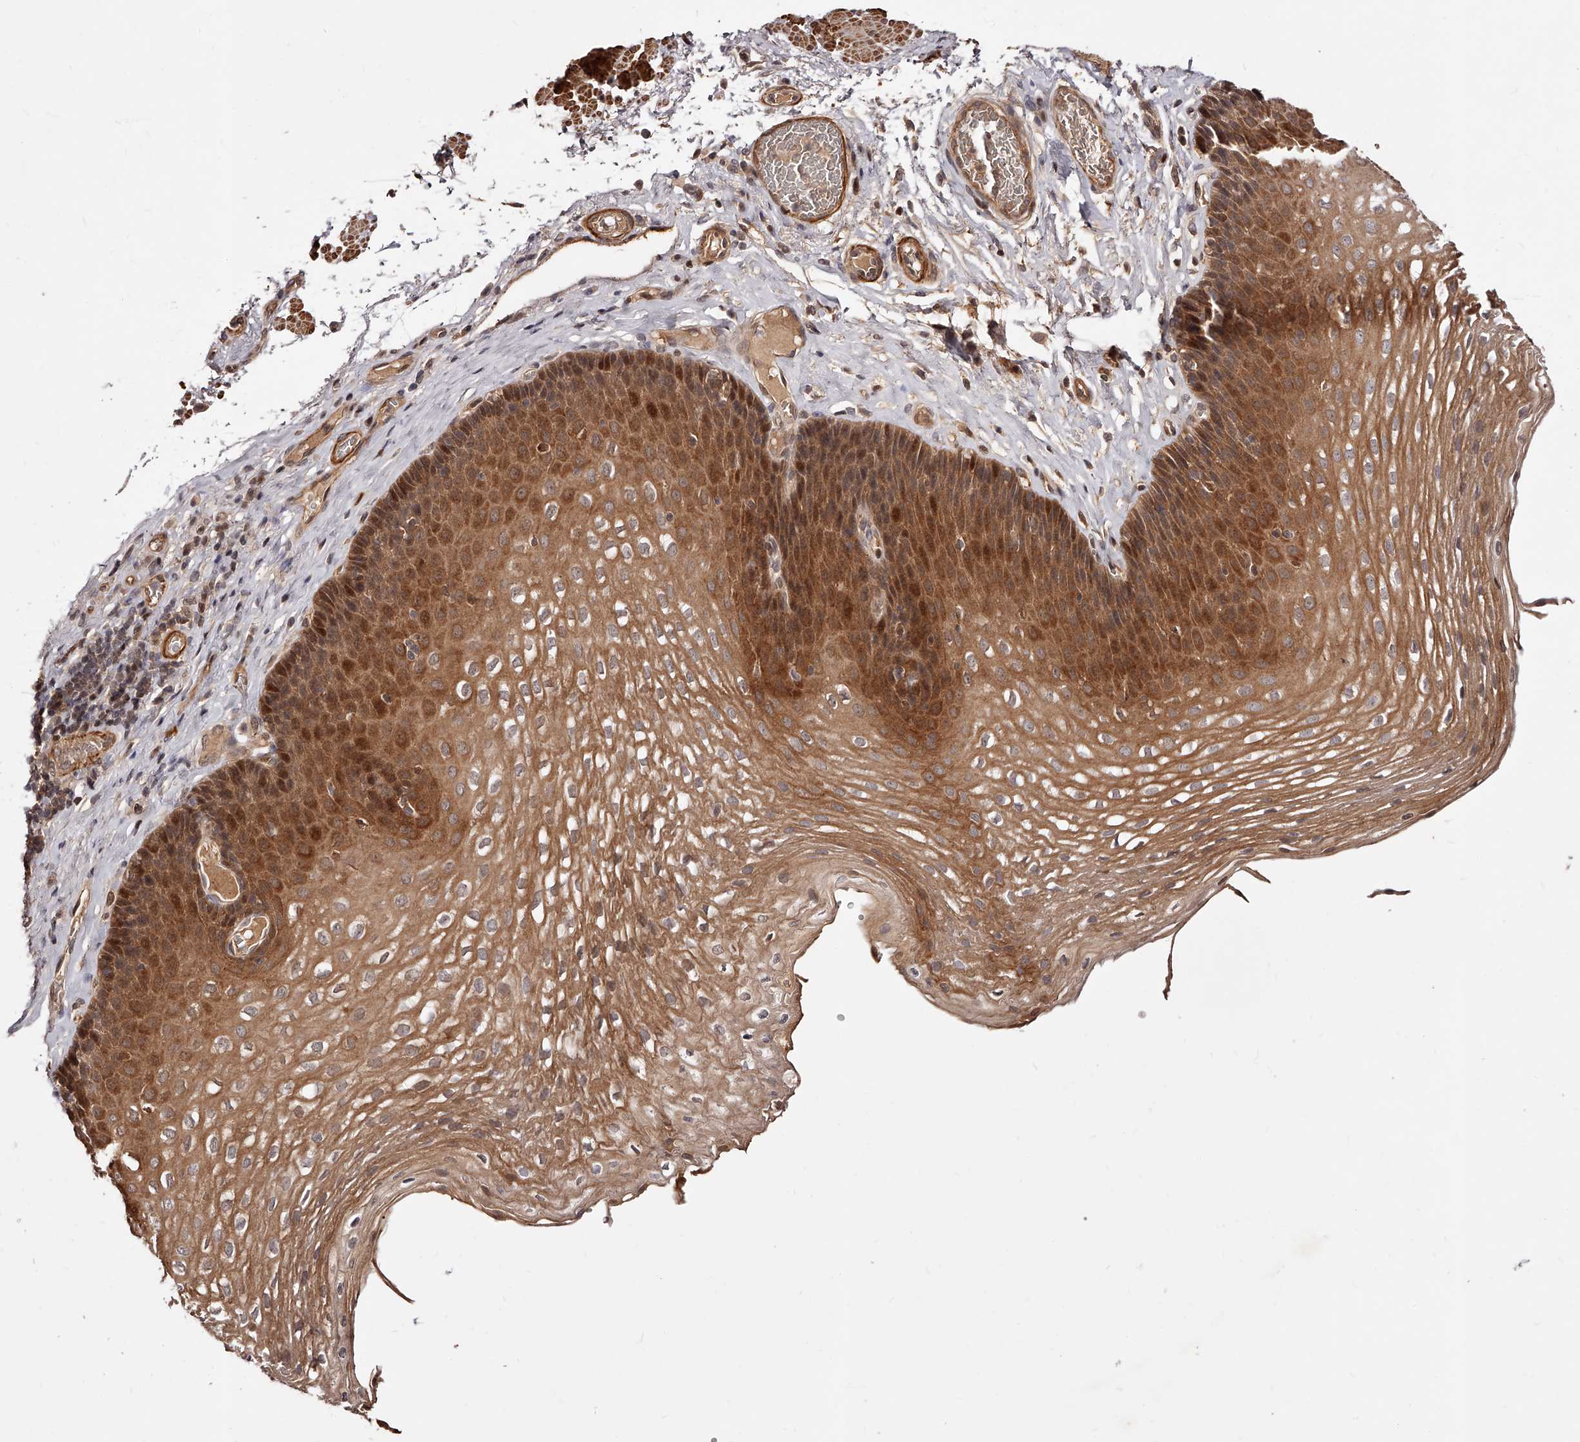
{"staining": {"intensity": "strong", "quantity": ">75%", "location": "cytoplasmic/membranous,nuclear"}, "tissue": "esophagus", "cell_type": "Squamous epithelial cells", "image_type": "normal", "snomed": [{"axis": "morphology", "description": "Normal tissue, NOS"}, {"axis": "topography", "description": "Esophagus"}], "caption": "IHC micrograph of unremarkable esophagus stained for a protein (brown), which reveals high levels of strong cytoplasmic/membranous,nuclear staining in approximately >75% of squamous epithelial cells.", "gene": "CUL7", "patient": {"sex": "female", "age": 66}}